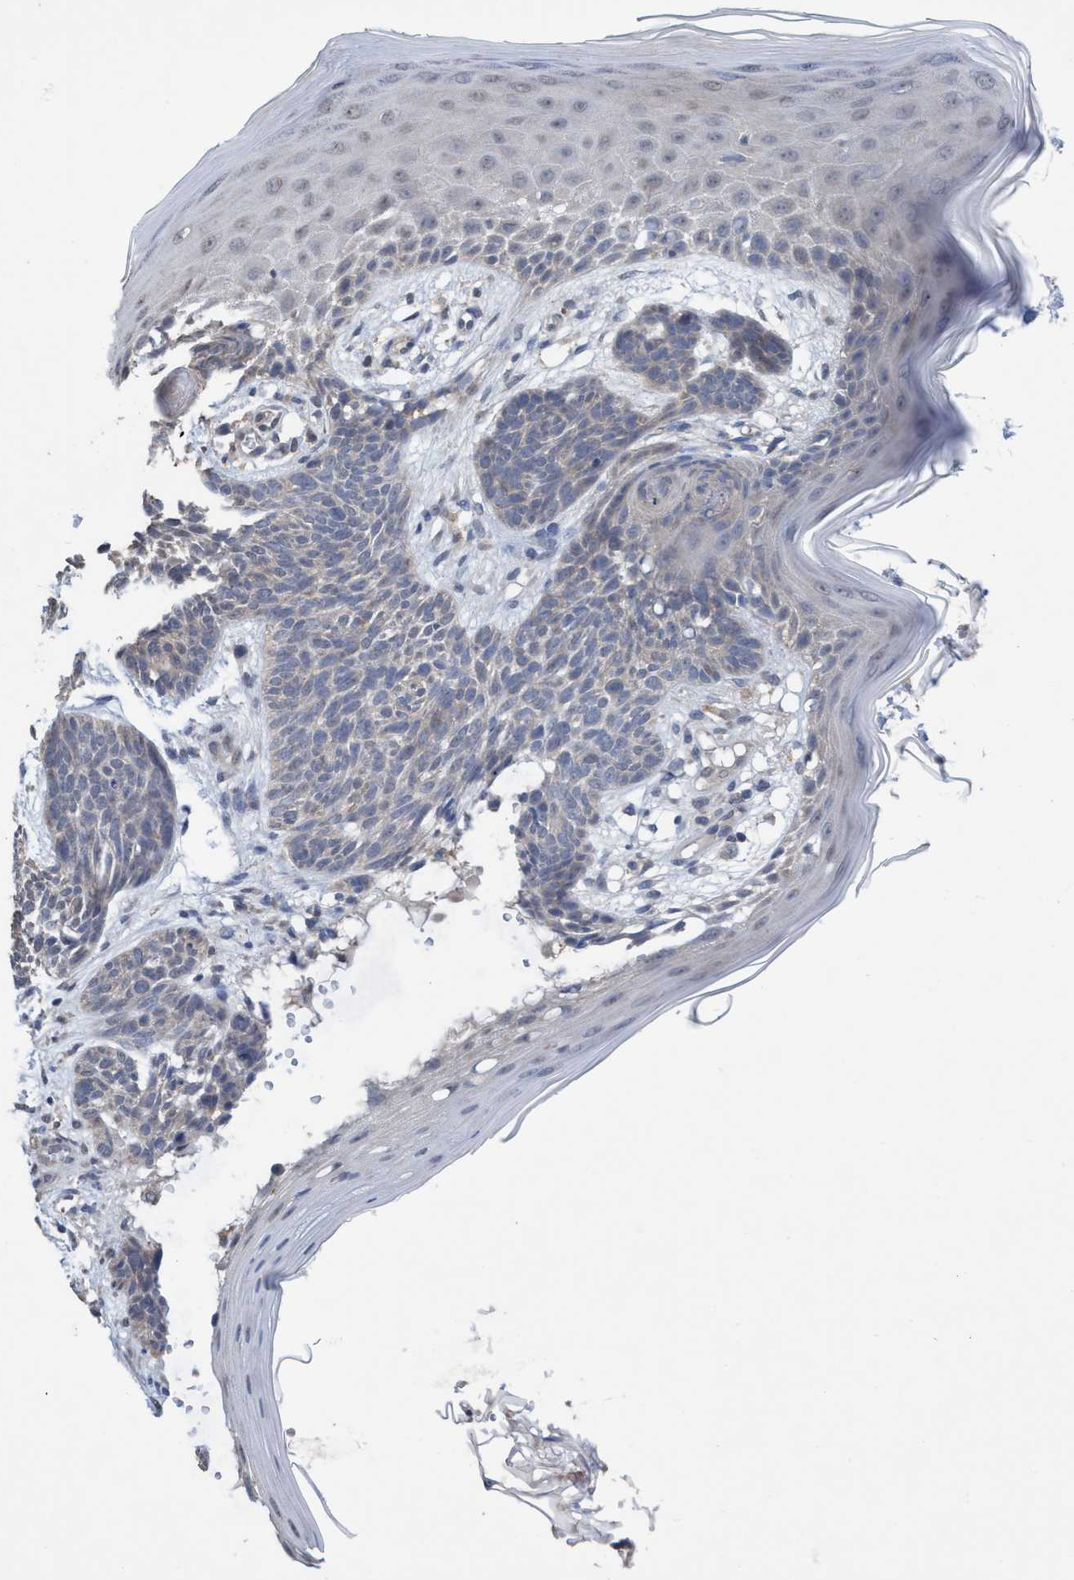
{"staining": {"intensity": "negative", "quantity": "none", "location": "none"}, "tissue": "skin cancer", "cell_type": "Tumor cells", "image_type": "cancer", "snomed": [{"axis": "morphology", "description": "Basal cell carcinoma"}, {"axis": "topography", "description": "Skin"}], "caption": "There is no significant positivity in tumor cells of skin cancer (basal cell carcinoma). (DAB immunohistochemistry with hematoxylin counter stain).", "gene": "GLOD4", "patient": {"sex": "female", "age": 59}}